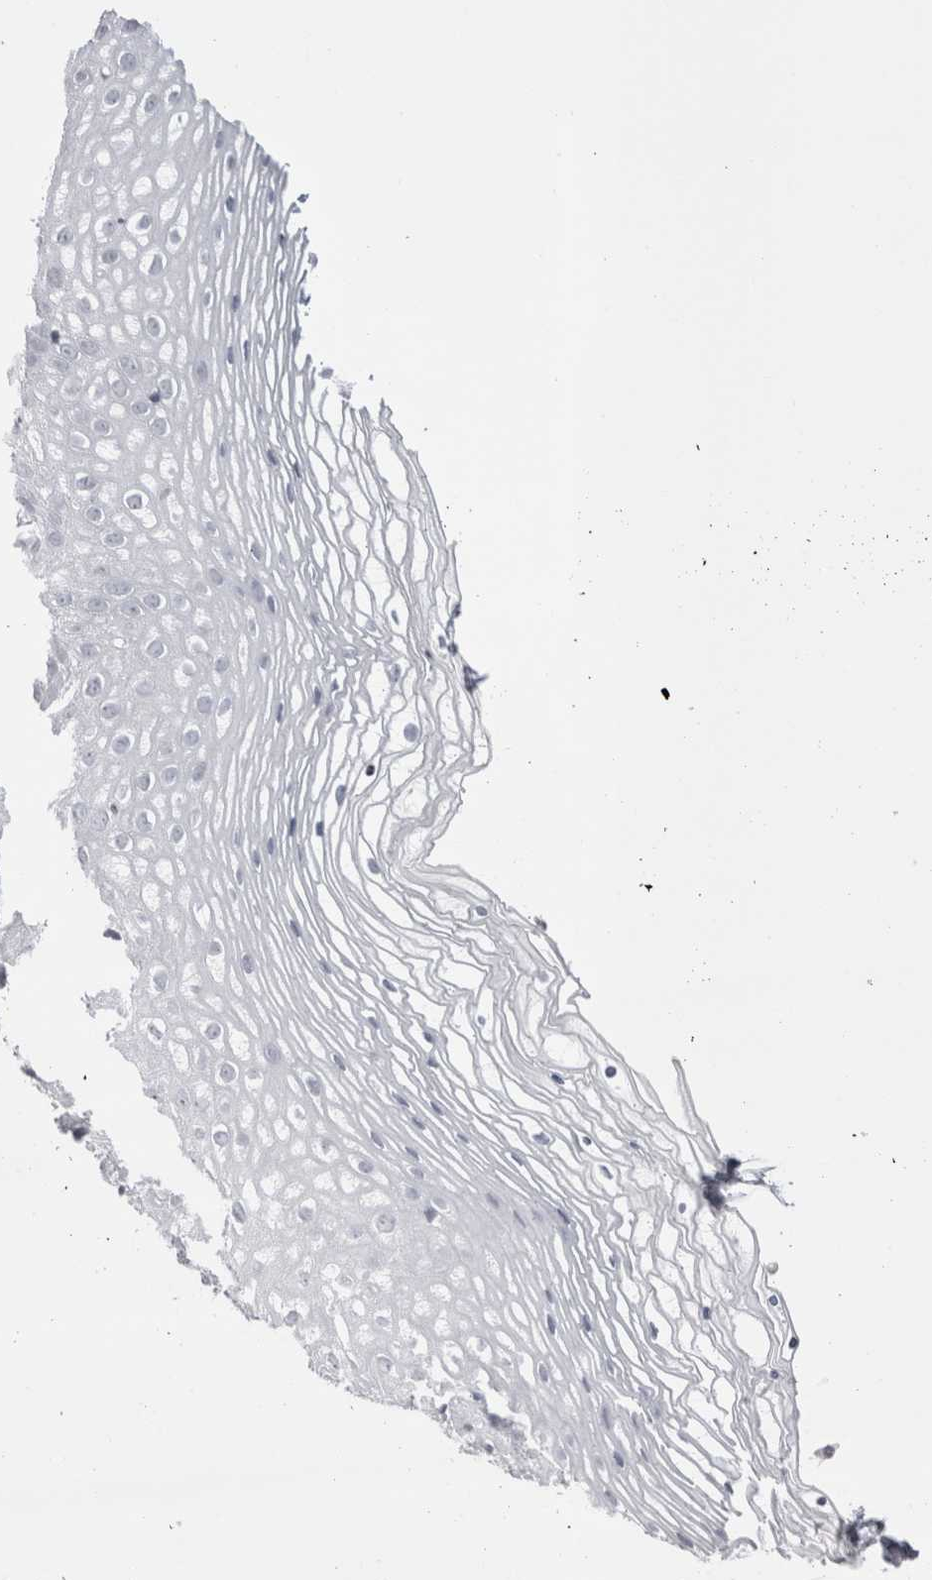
{"staining": {"intensity": "negative", "quantity": "none", "location": "none"}, "tissue": "vagina", "cell_type": "Squamous epithelial cells", "image_type": "normal", "snomed": [{"axis": "morphology", "description": "Normal tissue, NOS"}, {"axis": "topography", "description": "Vagina"}], "caption": "The histopathology image demonstrates no staining of squamous epithelial cells in normal vagina.", "gene": "FNDC8", "patient": {"sex": "female", "age": 32}}